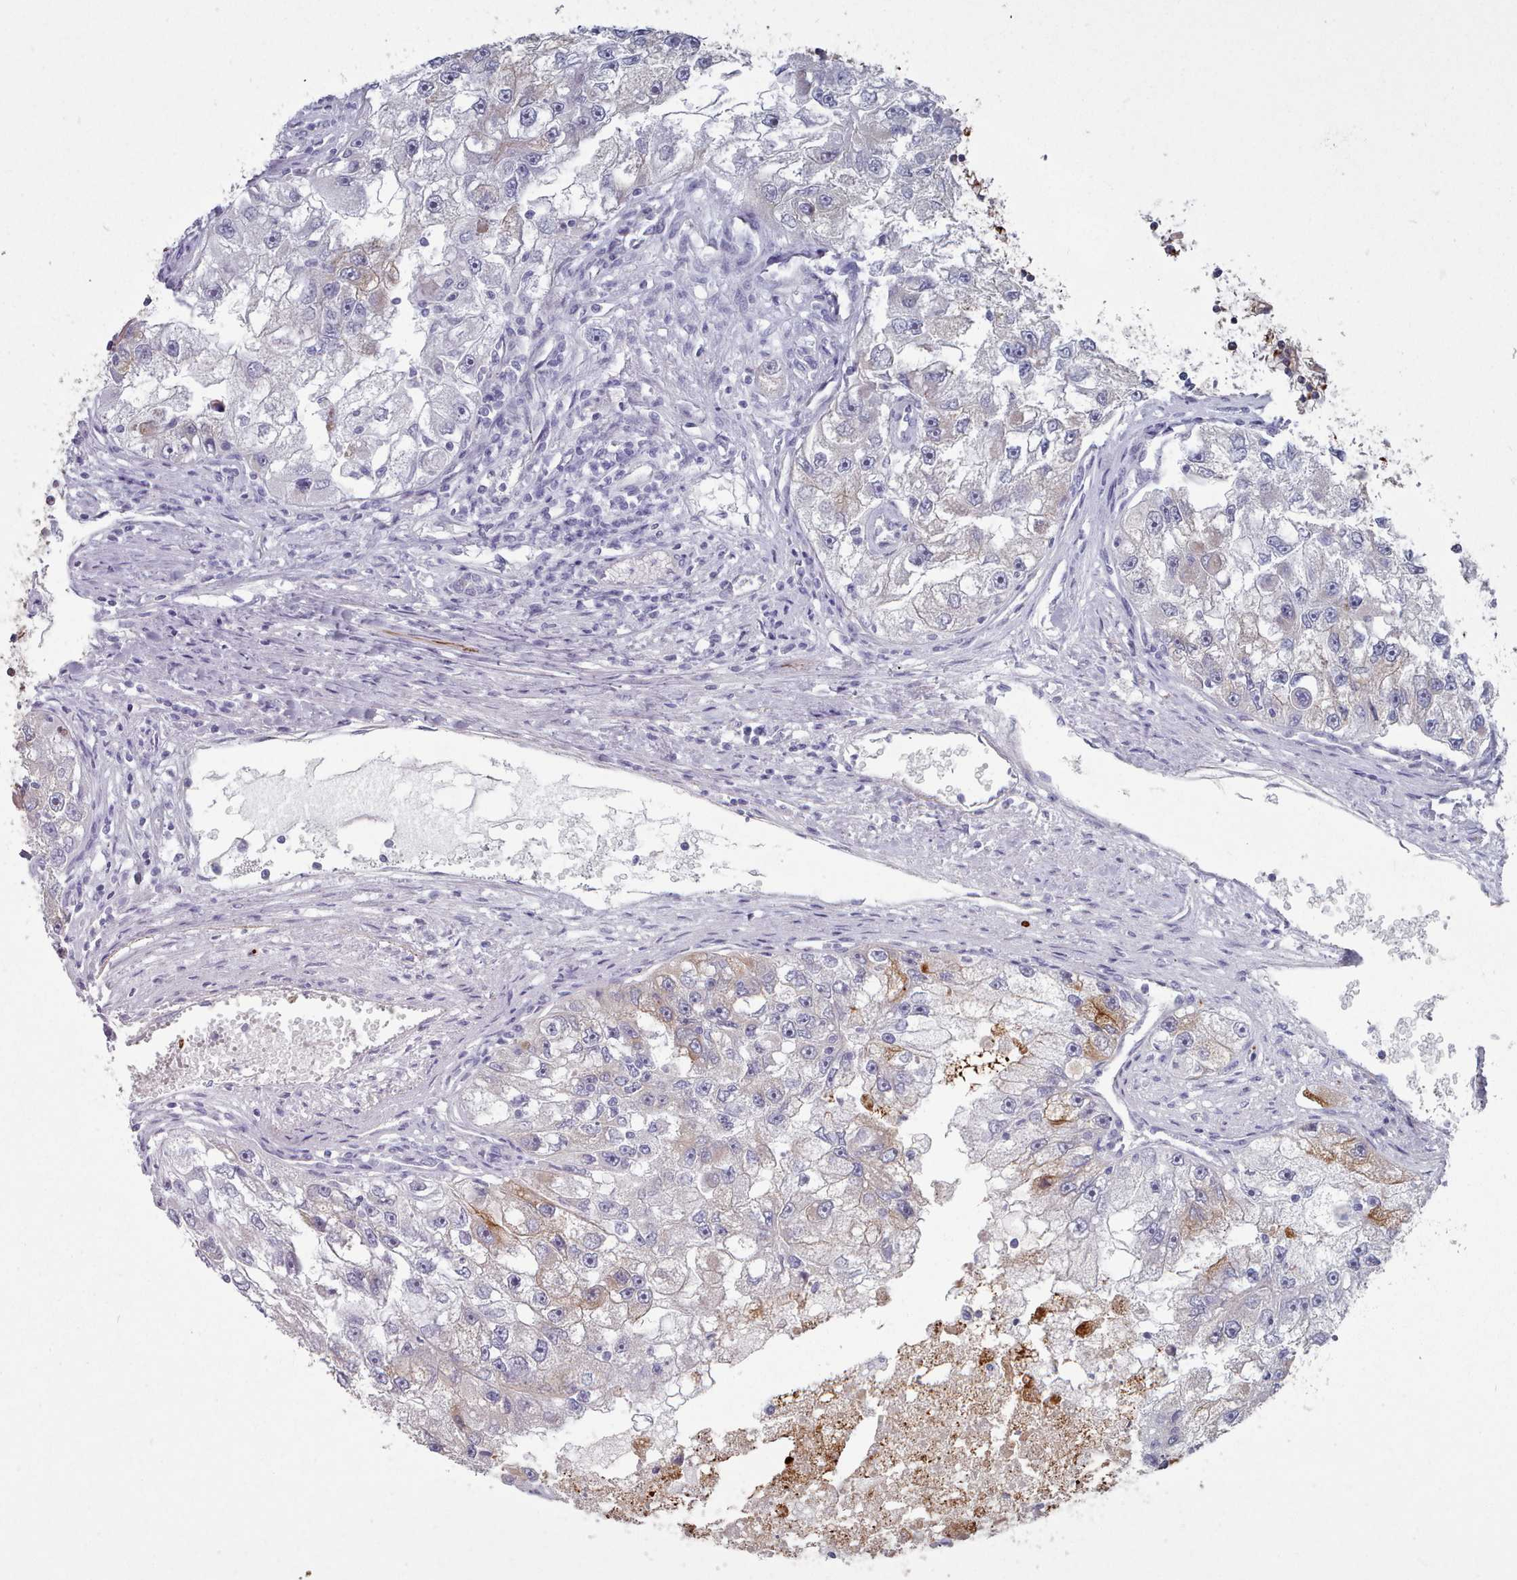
{"staining": {"intensity": "moderate", "quantity": "<25%", "location": "cytoplasmic/membranous"}, "tissue": "renal cancer", "cell_type": "Tumor cells", "image_type": "cancer", "snomed": [{"axis": "morphology", "description": "Adenocarcinoma, NOS"}, {"axis": "topography", "description": "Kidney"}], "caption": "Renal cancer (adenocarcinoma) stained for a protein (brown) demonstrates moderate cytoplasmic/membranous positive positivity in about <25% of tumor cells.", "gene": "TRARG1", "patient": {"sex": "male", "age": 63}}